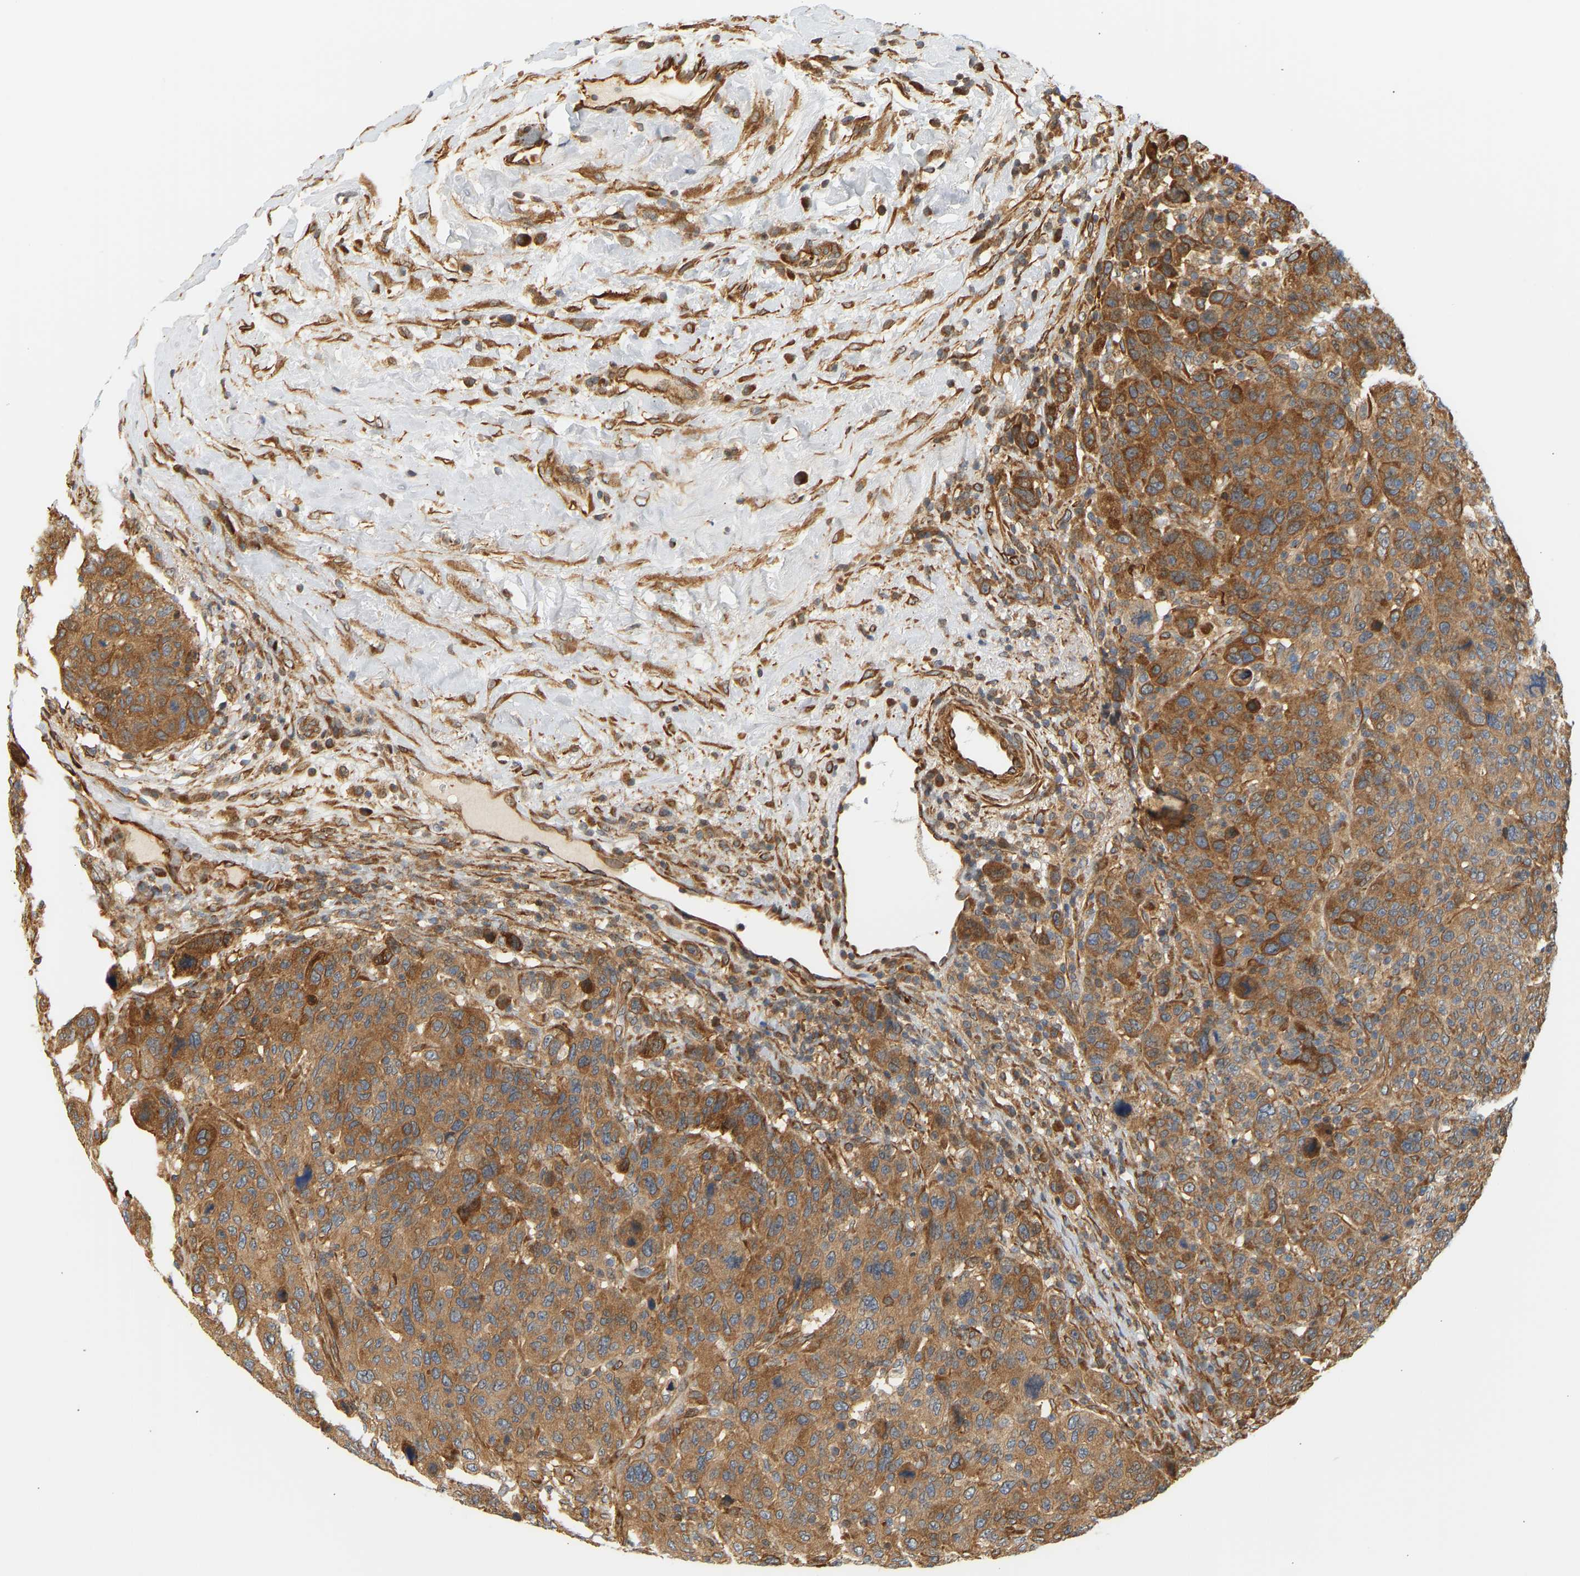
{"staining": {"intensity": "moderate", "quantity": ">75%", "location": "cytoplasmic/membranous"}, "tissue": "breast cancer", "cell_type": "Tumor cells", "image_type": "cancer", "snomed": [{"axis": "morphology", "description": "Duct carcinoma"}, {"axis": "topography", "description": "Breast"}], "caption": "Moderate cytoplasmic/membranous positivity is identified in approximately >75% of tumor cells in breast infiltrating ductal carcinoma. The protein of interest is shown in brown color, while the nuclei are stained blue.", "gene": "CEP57", "patient": {"sex": "female", "age": 37}}